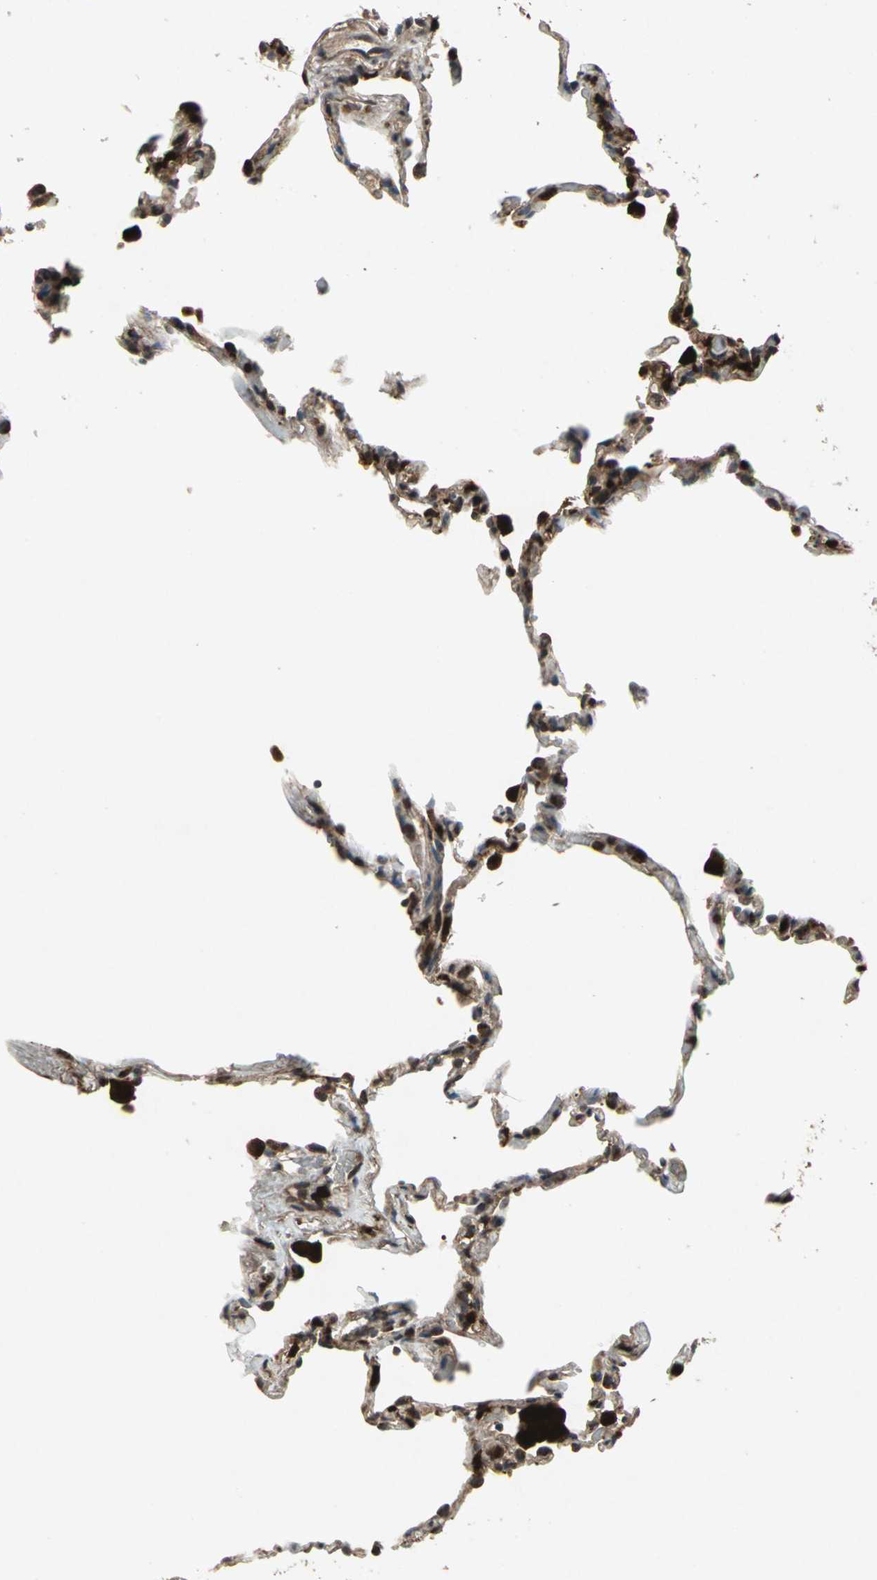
{"staining": {"intensity": "strong", "quantity": ">75%", "location": "cytoplasmic/membranous,nuclear"}, "tissue": "lung", "cell_type": "Alveolar cells", "image_type": "normal", "snomed": [{"axis": "morphology", "description": "Normal tissue, NOS"}, {"axis": "topography", "description": "Lung"}], "caption": "Immunohistochemical staining of unremarkable human lung exhibits strong cytoplasmic/membranous,nuclear protein staining in approximately >75% of alveolar cells.", "gene": "PYCARD", "patient": {"sex": "male", "age": 59}}